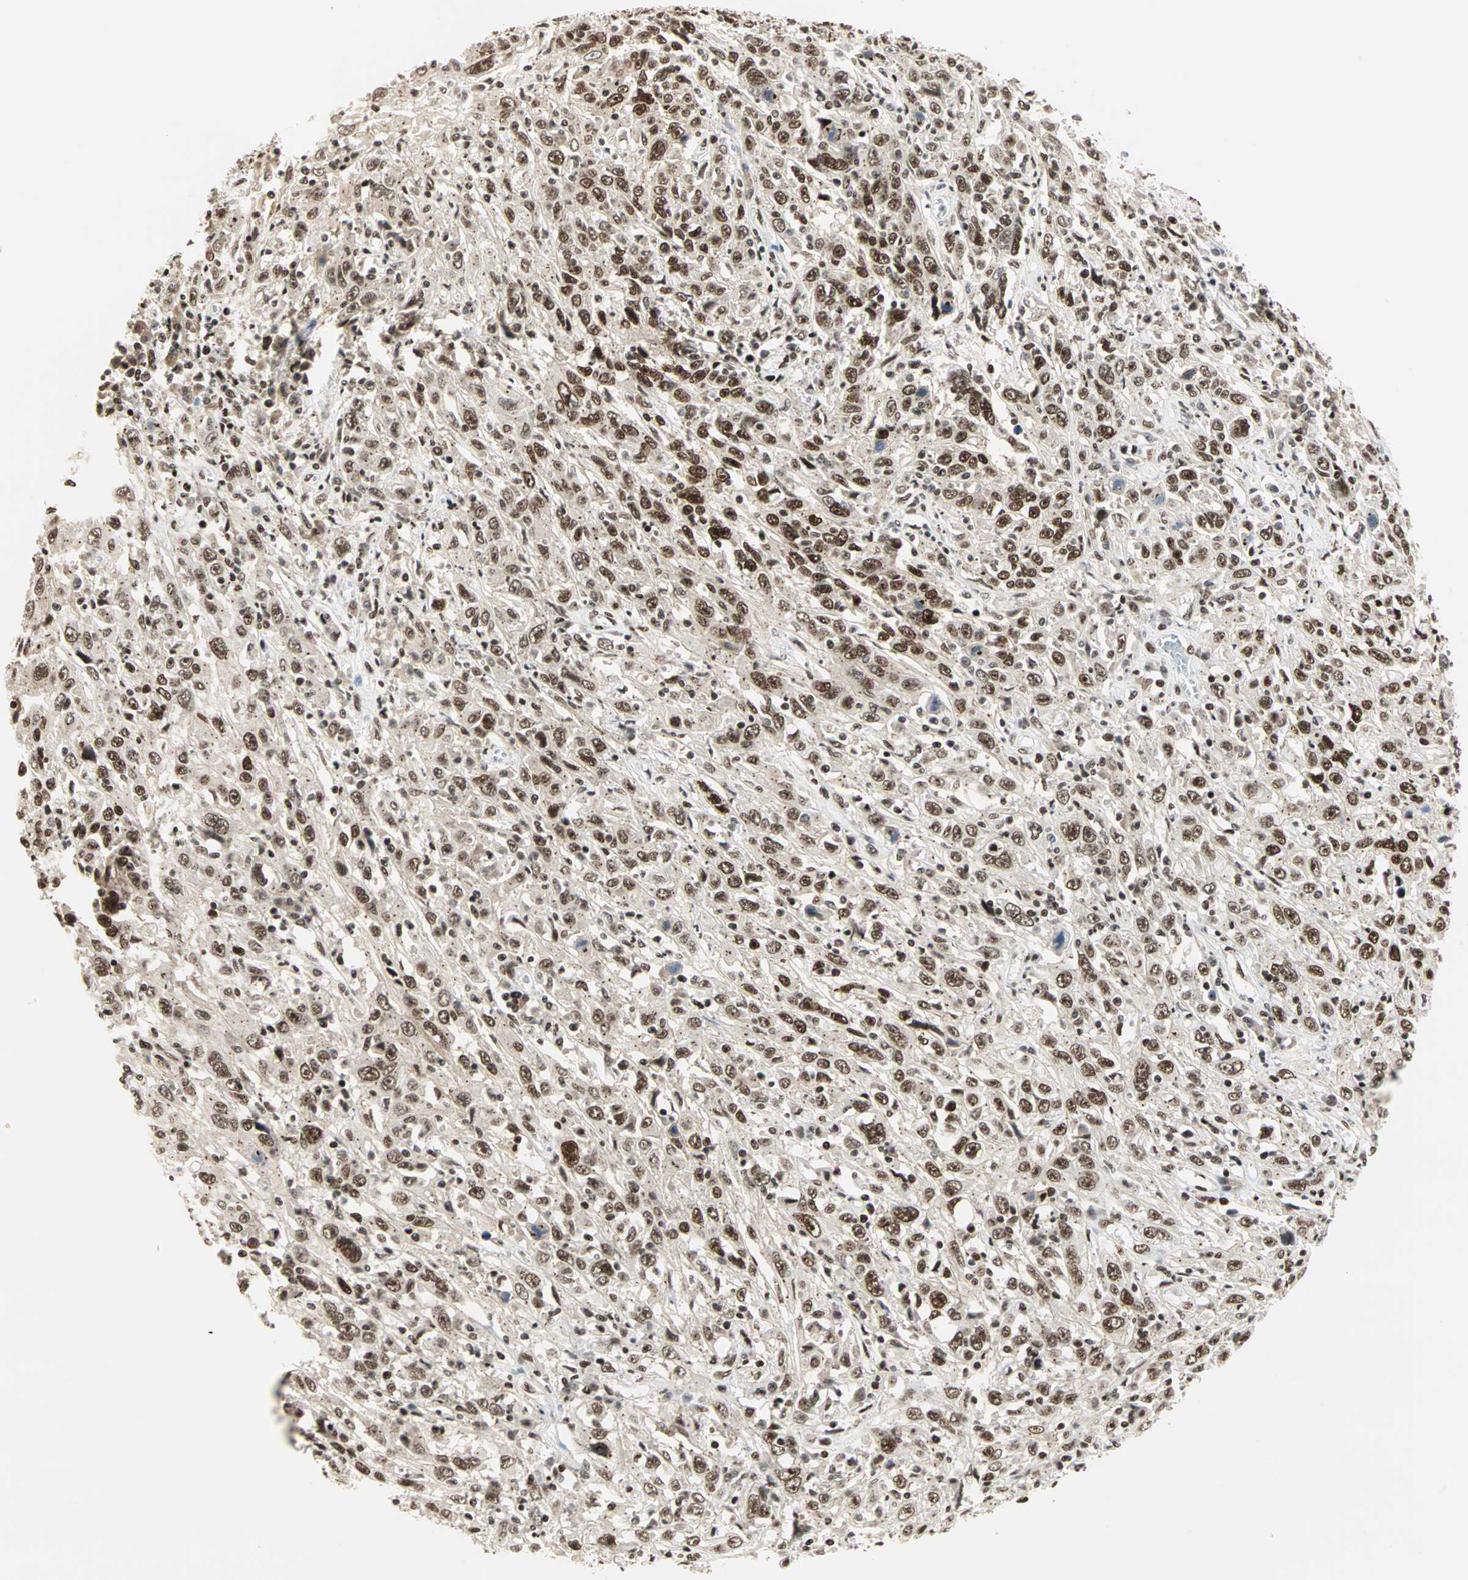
{"staining": {"intensity": "moderate", "quantity": ">75%", "location": "nuclear"}, "tissue": "cervical cancer", "cell_type": "Tumor cells", "image_type": "cancer", "snomed": [{"axis": "morphology", "description": "Squamous cell carcinoma, NOS"}, {"axis": "topography", "description": "Cervix"}], "caption": "A brown stain labels moderate nuclear staining of a protein in human cervical cancer (squamous cell carcinoma) tumor cells.", "gene": "BLM", "patient": {"sex": "female", "age": 46}}